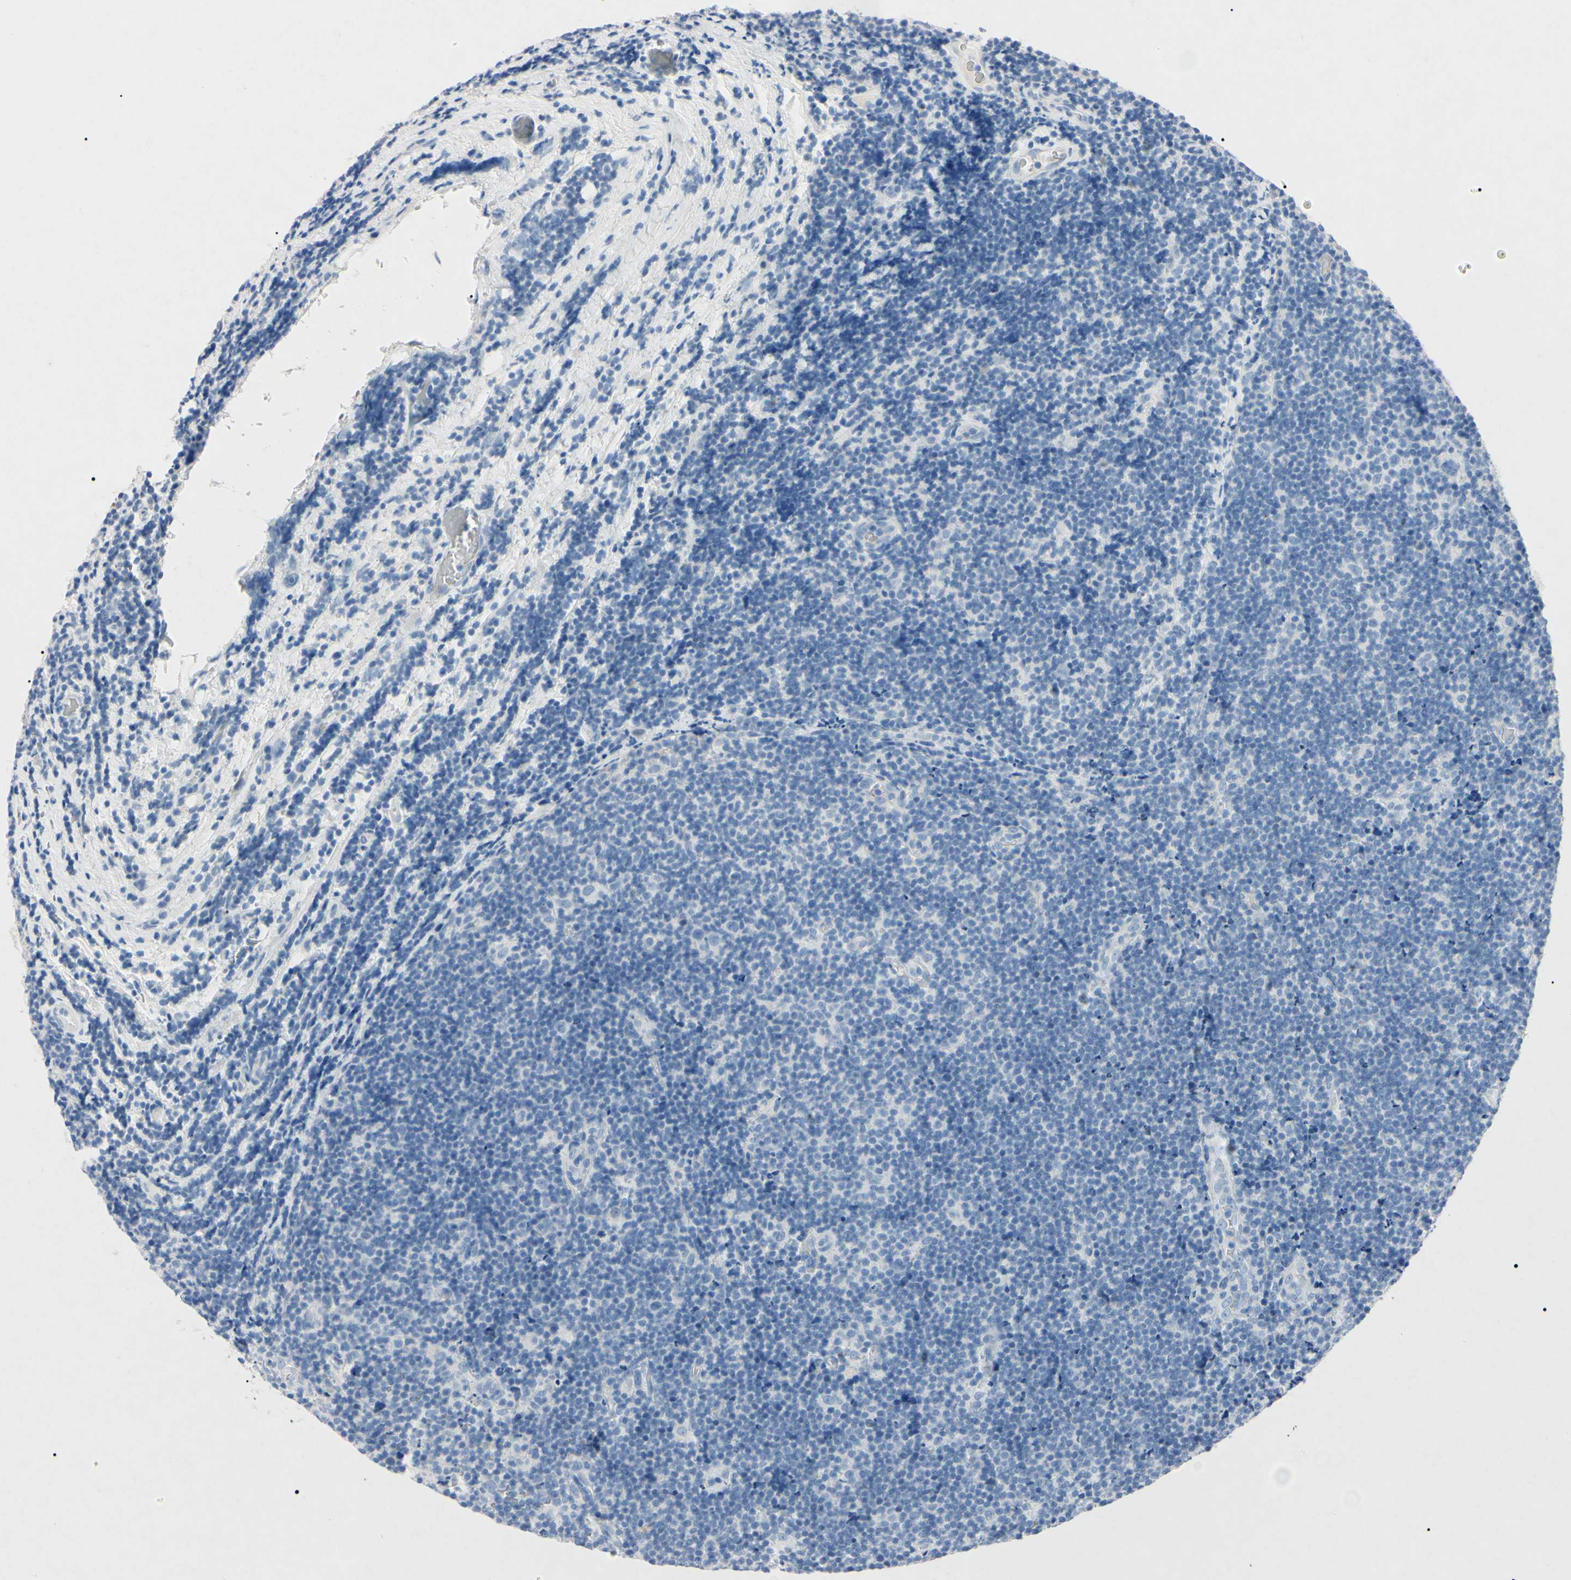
{"staining": {"intensity": "negative", "quantity": "none", "location": "none"}, "tissue": "lymphoma", "cell_type": "Tumor cells", "image_type": "cancer", "snomed": [{"axis": "morphology", "description": "Malignant lymphoma, non-Hodgkin's type, Low grade"}, {"axis": "topography", "description": "Lymph node"}], "caption": "Malignant lymphoma, non-Hodgkin's type (low-grade) was stained to show a protein in brown. There is no significant expression in tumor cells. (Brightfield microscopy of DAB immunohistochemistry (IHC) at high magnification).", "gene": "ELN", "patient": {"sex": "male", "age": 83}}